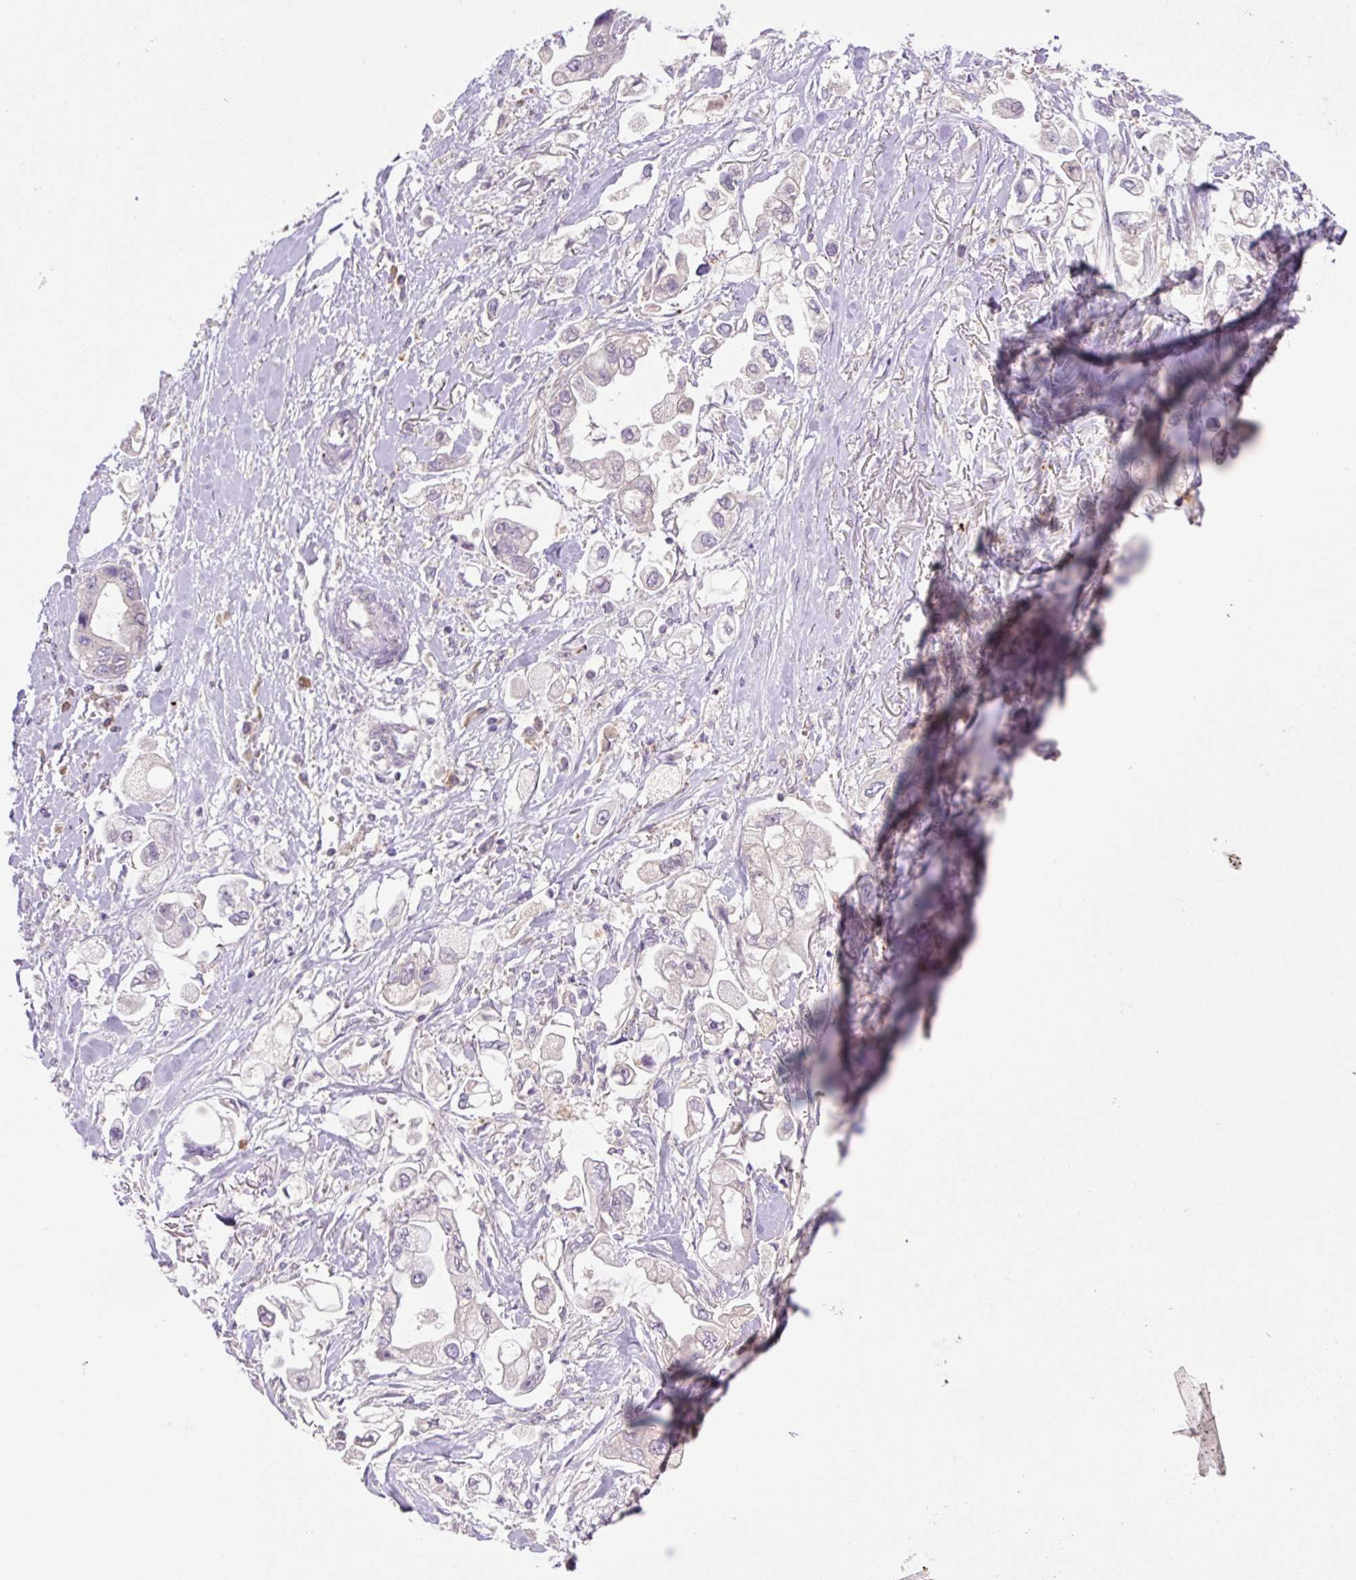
{"staining": {"intensity": "negative", "quantity": "none", "location": "none"}, "tissue": "stomach cancer", "cell_type": "Tumor cells", "image_type": "cancer", "snomed": [{"axis": "morphology", "description": "Adenocarcinoma, NOS"}, {"axis": "topography", "description": "Stomach"}], "caption": "High power microscopy micrograph of an immunohistochemistry (IHC) photomicrograph of stomach adenocarcinoma, revealing no significant staining in tumor cells.", "gene": "HABP4", "patient": {"sex": "male", "age": 62}}